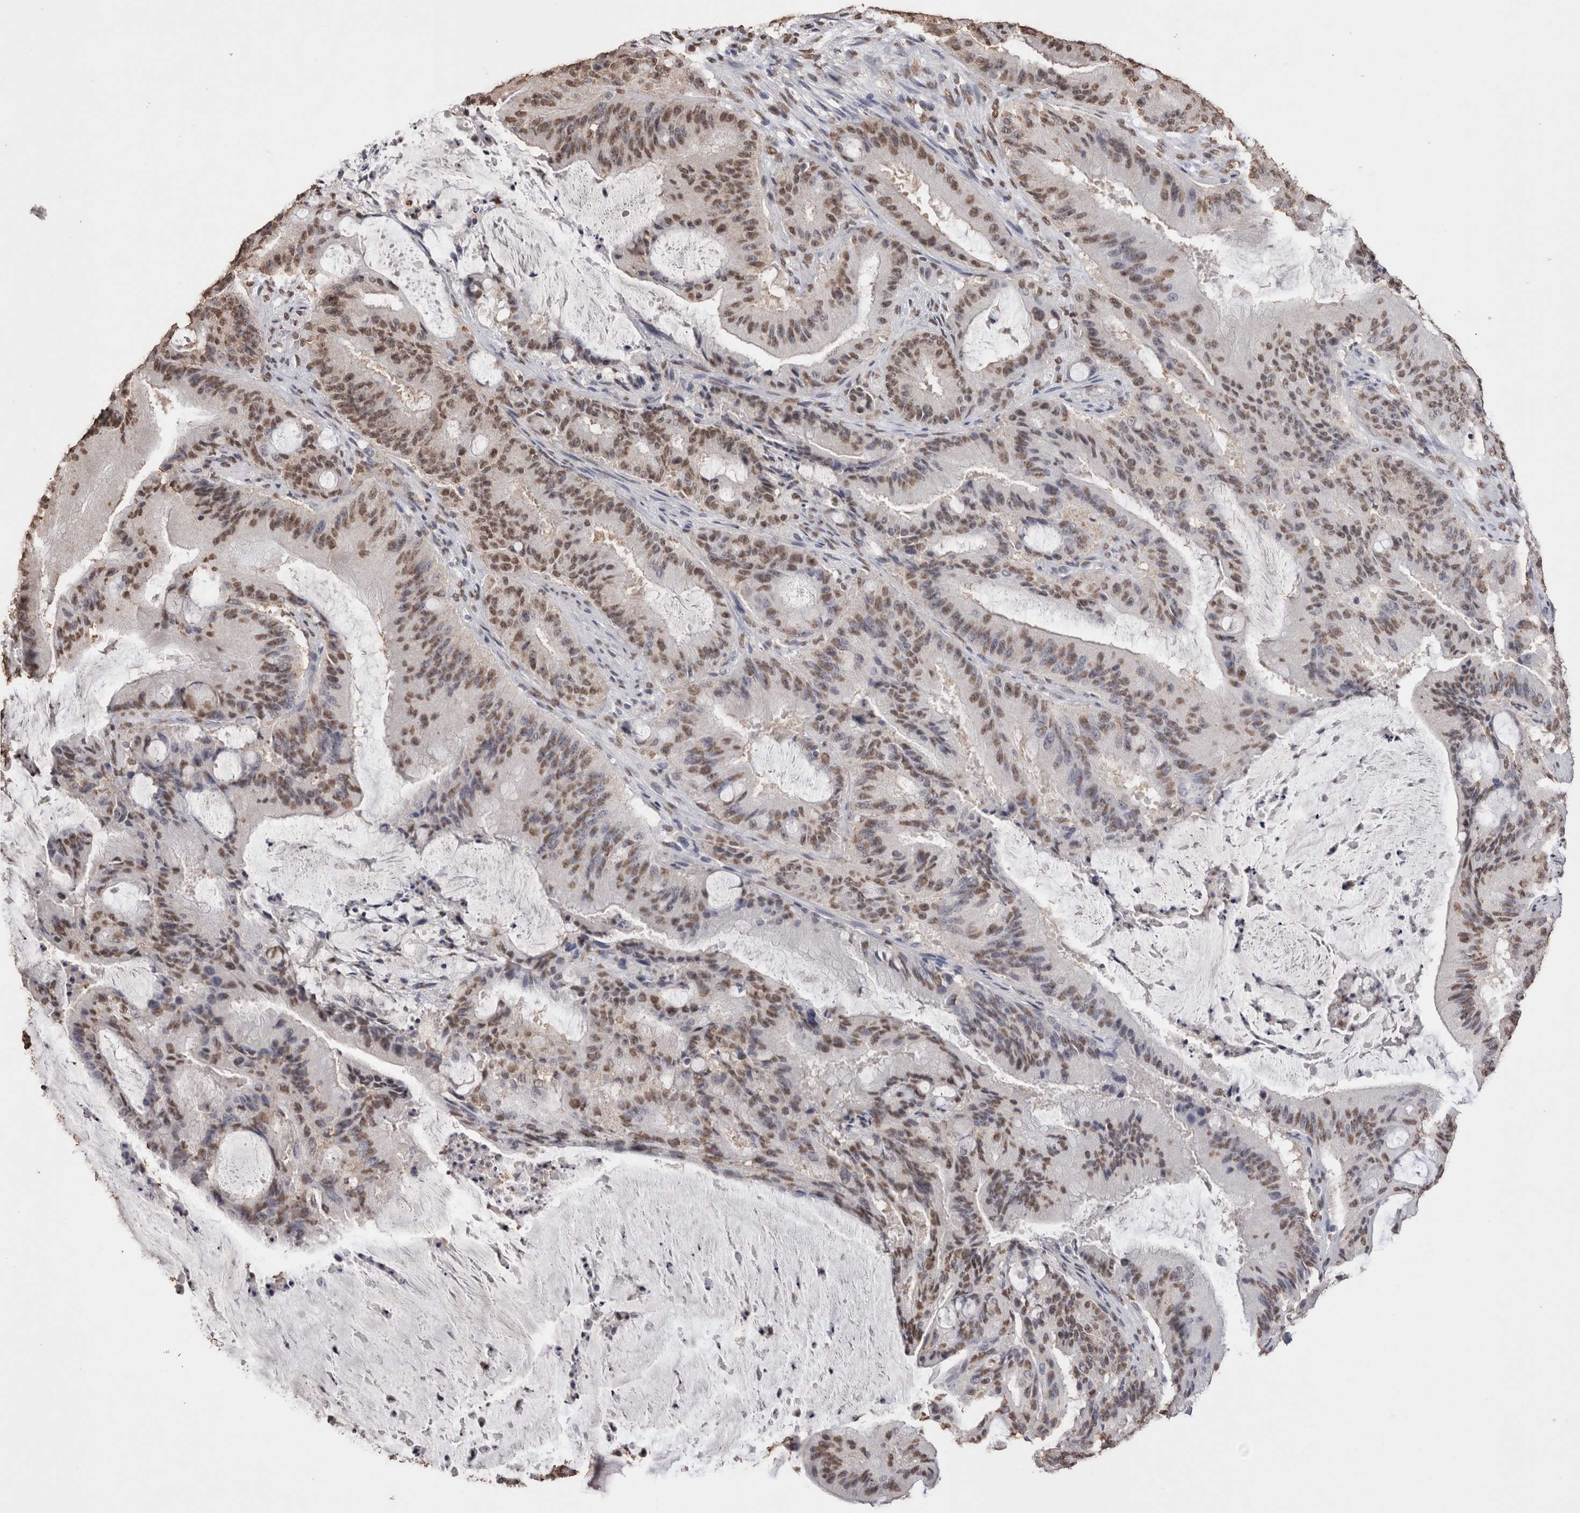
{"staining": {"intensity": "moderate", "quantity": ">75%", "location": "nuclear"}, "tissue": "liver cancer", "cell_type": "Tumor cells", "image_type": "cancer", "snomed": [{"axis": "morphology", "description": "Normal tissue, NOS"}, {"axis": "morphology", "description": "Cholangiocarcinoma"}, {"axis": "topography", "description": "Liver"}, {"axis": "topography", "description": "Peripheral nerve tissue"}], "caption": "Approximately >75% of tumor cells in liver cholangiocarcinoma demonstrate moderate nuclear protein positivity as visualized by brown immunohistochemical staining.", "gene": "NTHL1", "patient": {"sex": "female", "age": 73}}